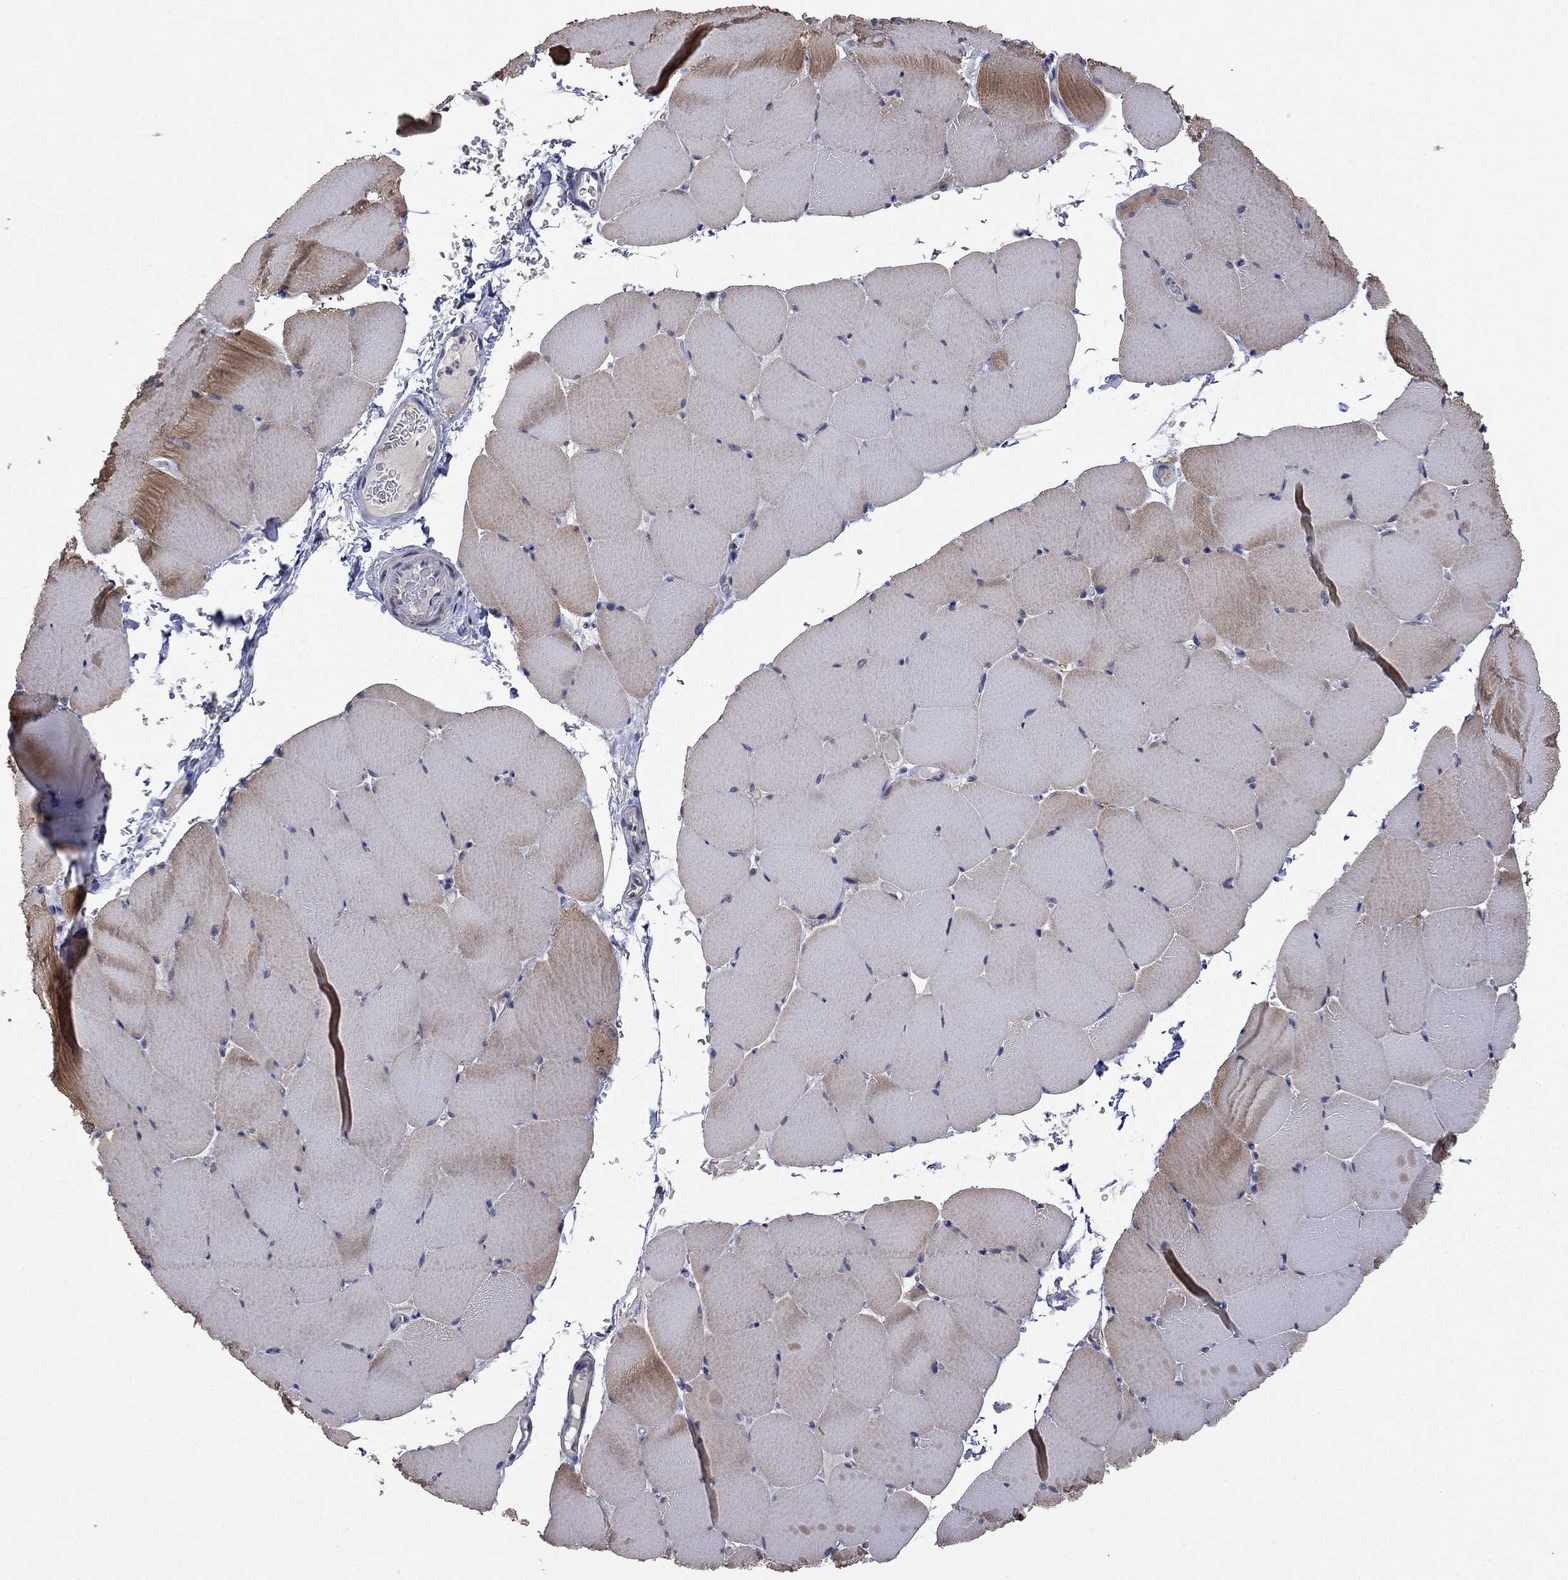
{"staining": {"intensity": "moderate", "quantity": "25%-75%", "location": "cytoplasmic/membranous"}, "tissue": "skeletal muscle", "cell_type": "Myocytes", "image_type": "normal", "snomed": [{"axis": "morphology", "description": "Normal tissue, NOS"}, {"axis": "topography", "description": "Skeletal muscle"}], "caption": "Brown immunohistochemical staining in unremarkable human skeletal muscle shows moderate cytoplasmic/membranous staining in approximately 25%-75% of myocytes.", "gene": "FABP12", "patient": {"sex": "female", "age": 37}}